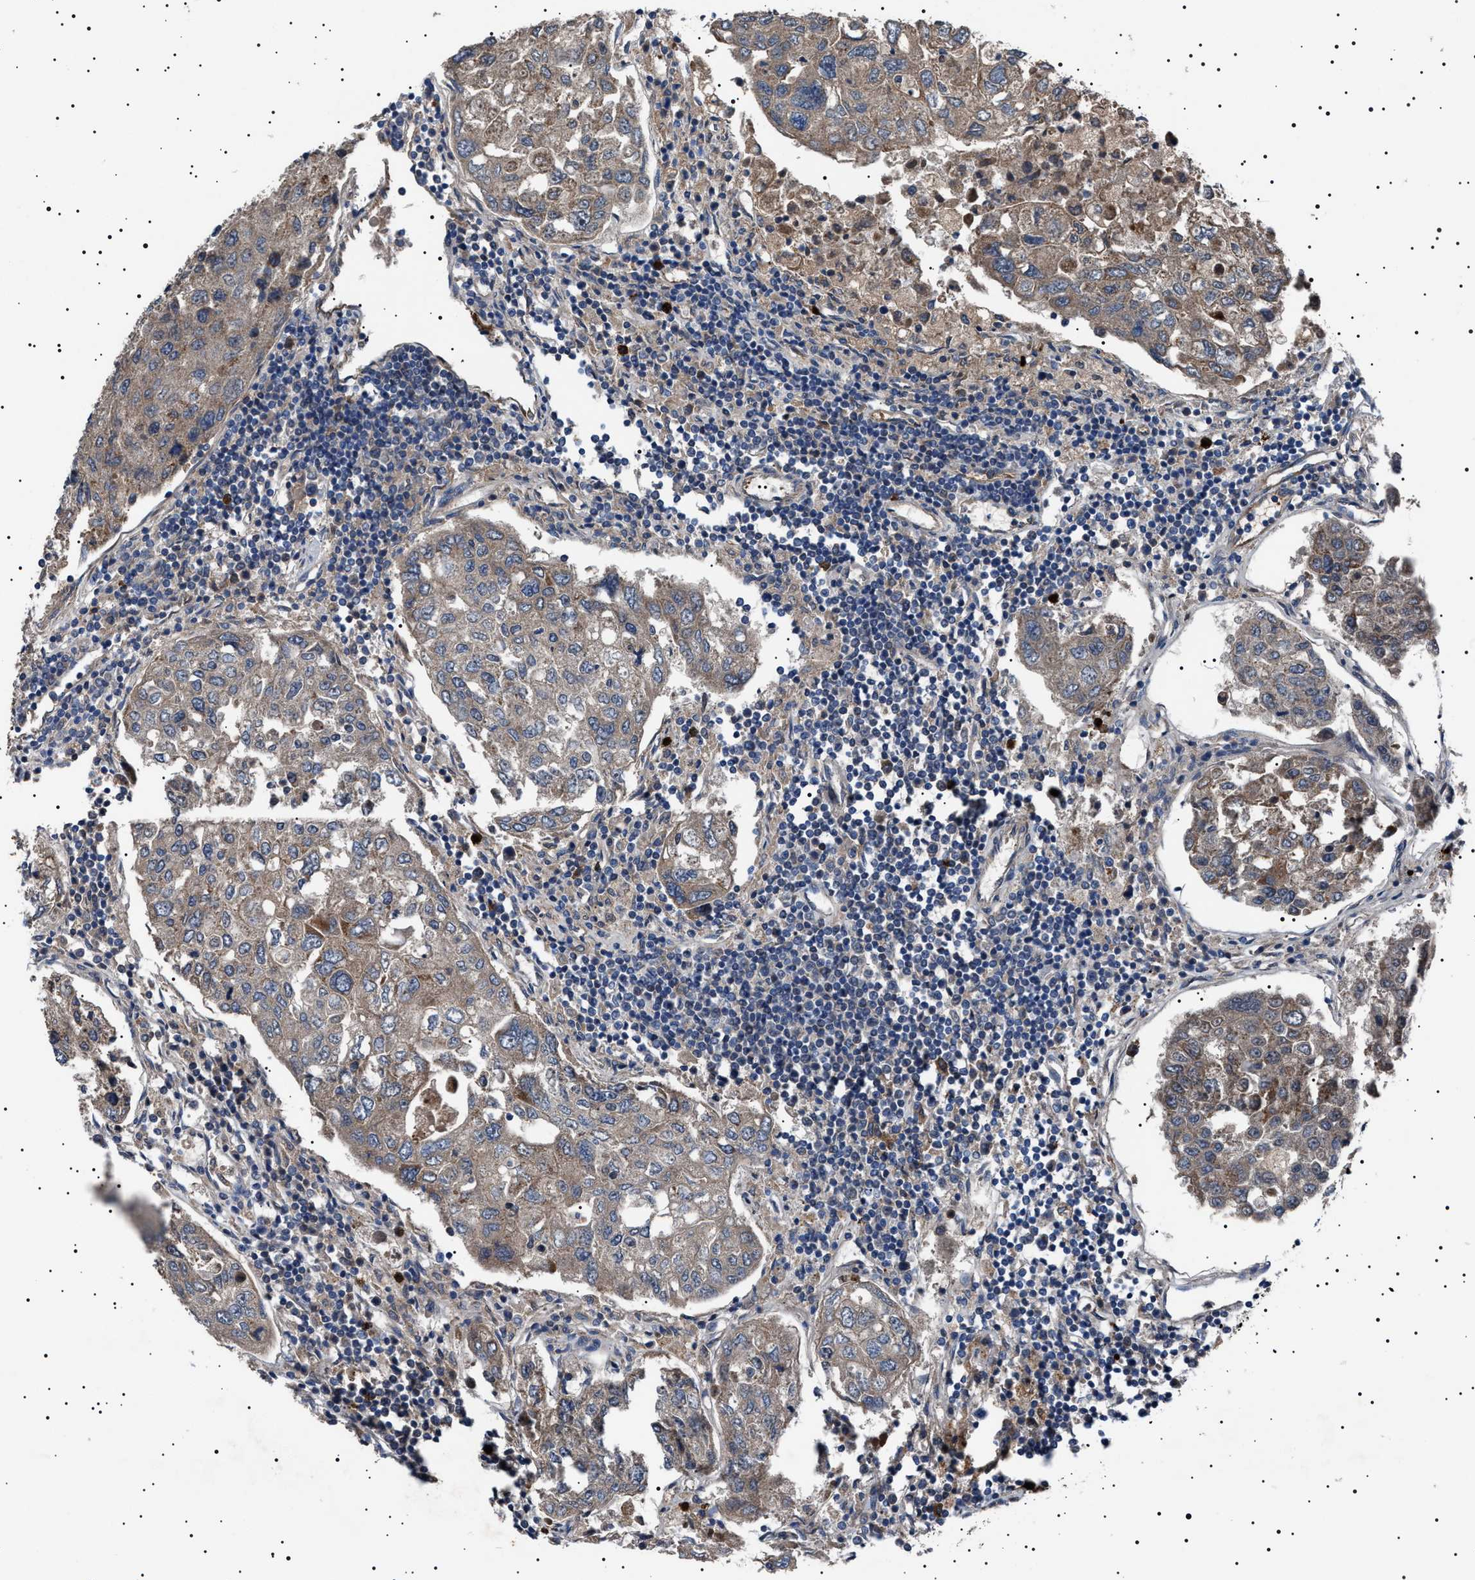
{"staining": {"intensity": "weak", "quantity": ">75%", "location": "cytoplasmic/membranous"}, "tissue": "urothelial cancer", "cell_type": "Tumor cells", "image_type": "cancer", "snomed": [{"axis": "morphology", "description": "Urothelial carcinoma, High grade"}, {"axis": "topography", "description": "Lymph node"}, {"axis": "topography", "description": "Urinary bladder"}], "caption": "Immunohistochemical staining of human urothelial carcinoma (high-grade) reveals low levels of weak cytoplasmic/membranous protein expression in about >75% of tumor cells. (Brightfield microscopy of DAB IHC at high magnification).", "gene": "PTRH1", "patient": {"sex": "male", "age": 51}}